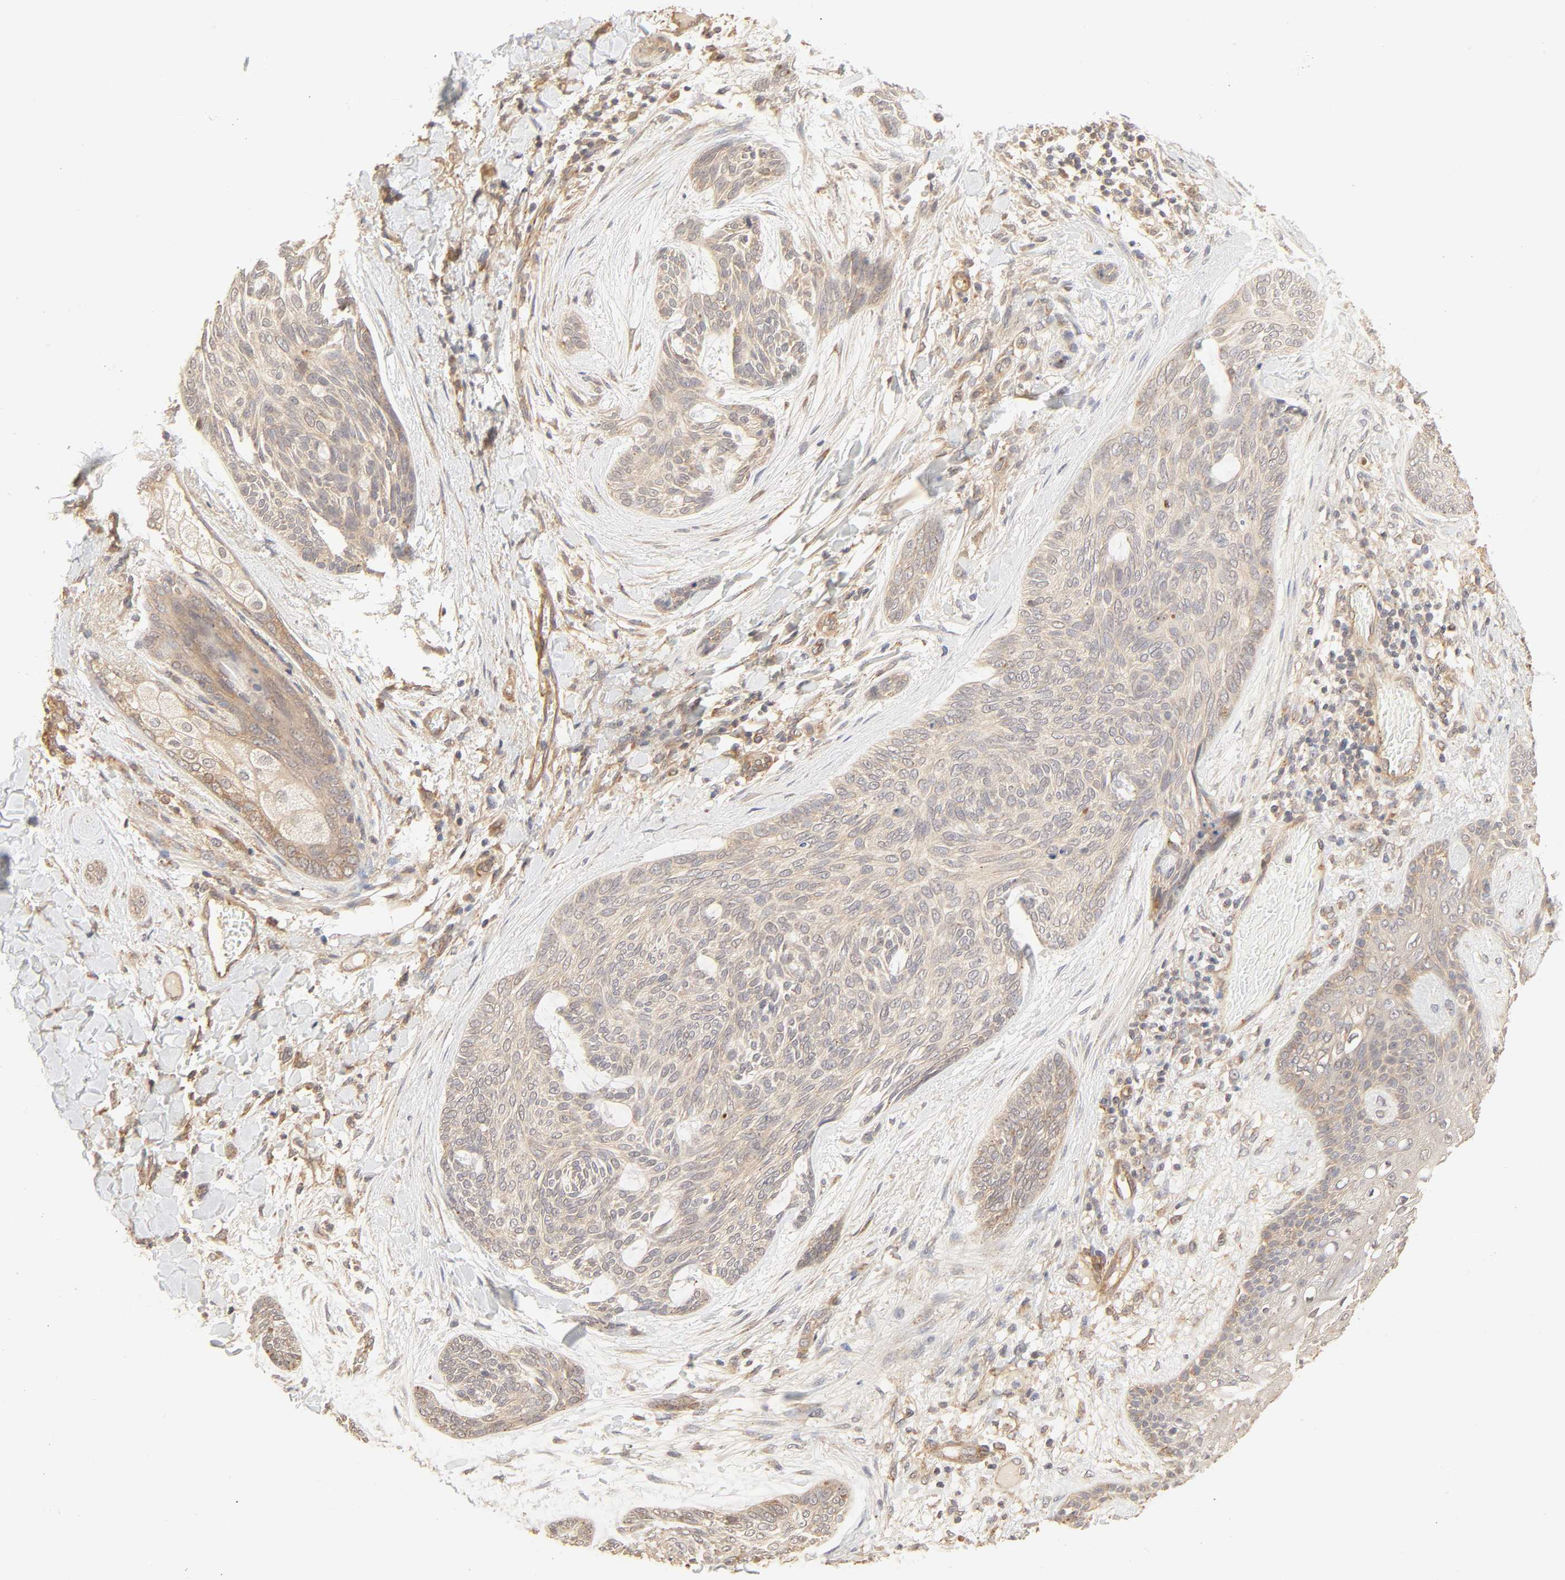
{"staining": {"intensity": "weak", "quantity": "25%-75%", "location": "cytoplasmic/membranous"}, "tissue": "skin cancer", "cell_type": "Tumor cells", "image_type": "cancer", "snomed": [{"axis": "morphology", "description": "Normal tissue, NOS"}, {"axis": "morphology", "description": "Basal cell carcinoma"}, {"axis": "topography", "description": "Skin"}], "caption": "Protein staining of skin basal cell carcinoma tissue exhibits weak cytoplasmic/membranous positivity in approximately 25%-75% of tumor cells. (DAB (3,3'-diaminobenzidine) IHC, brown staining for protein, blue staining for nuclei).", "gene": "EPS8", "patient": {"sex": "female", "age": 71}}